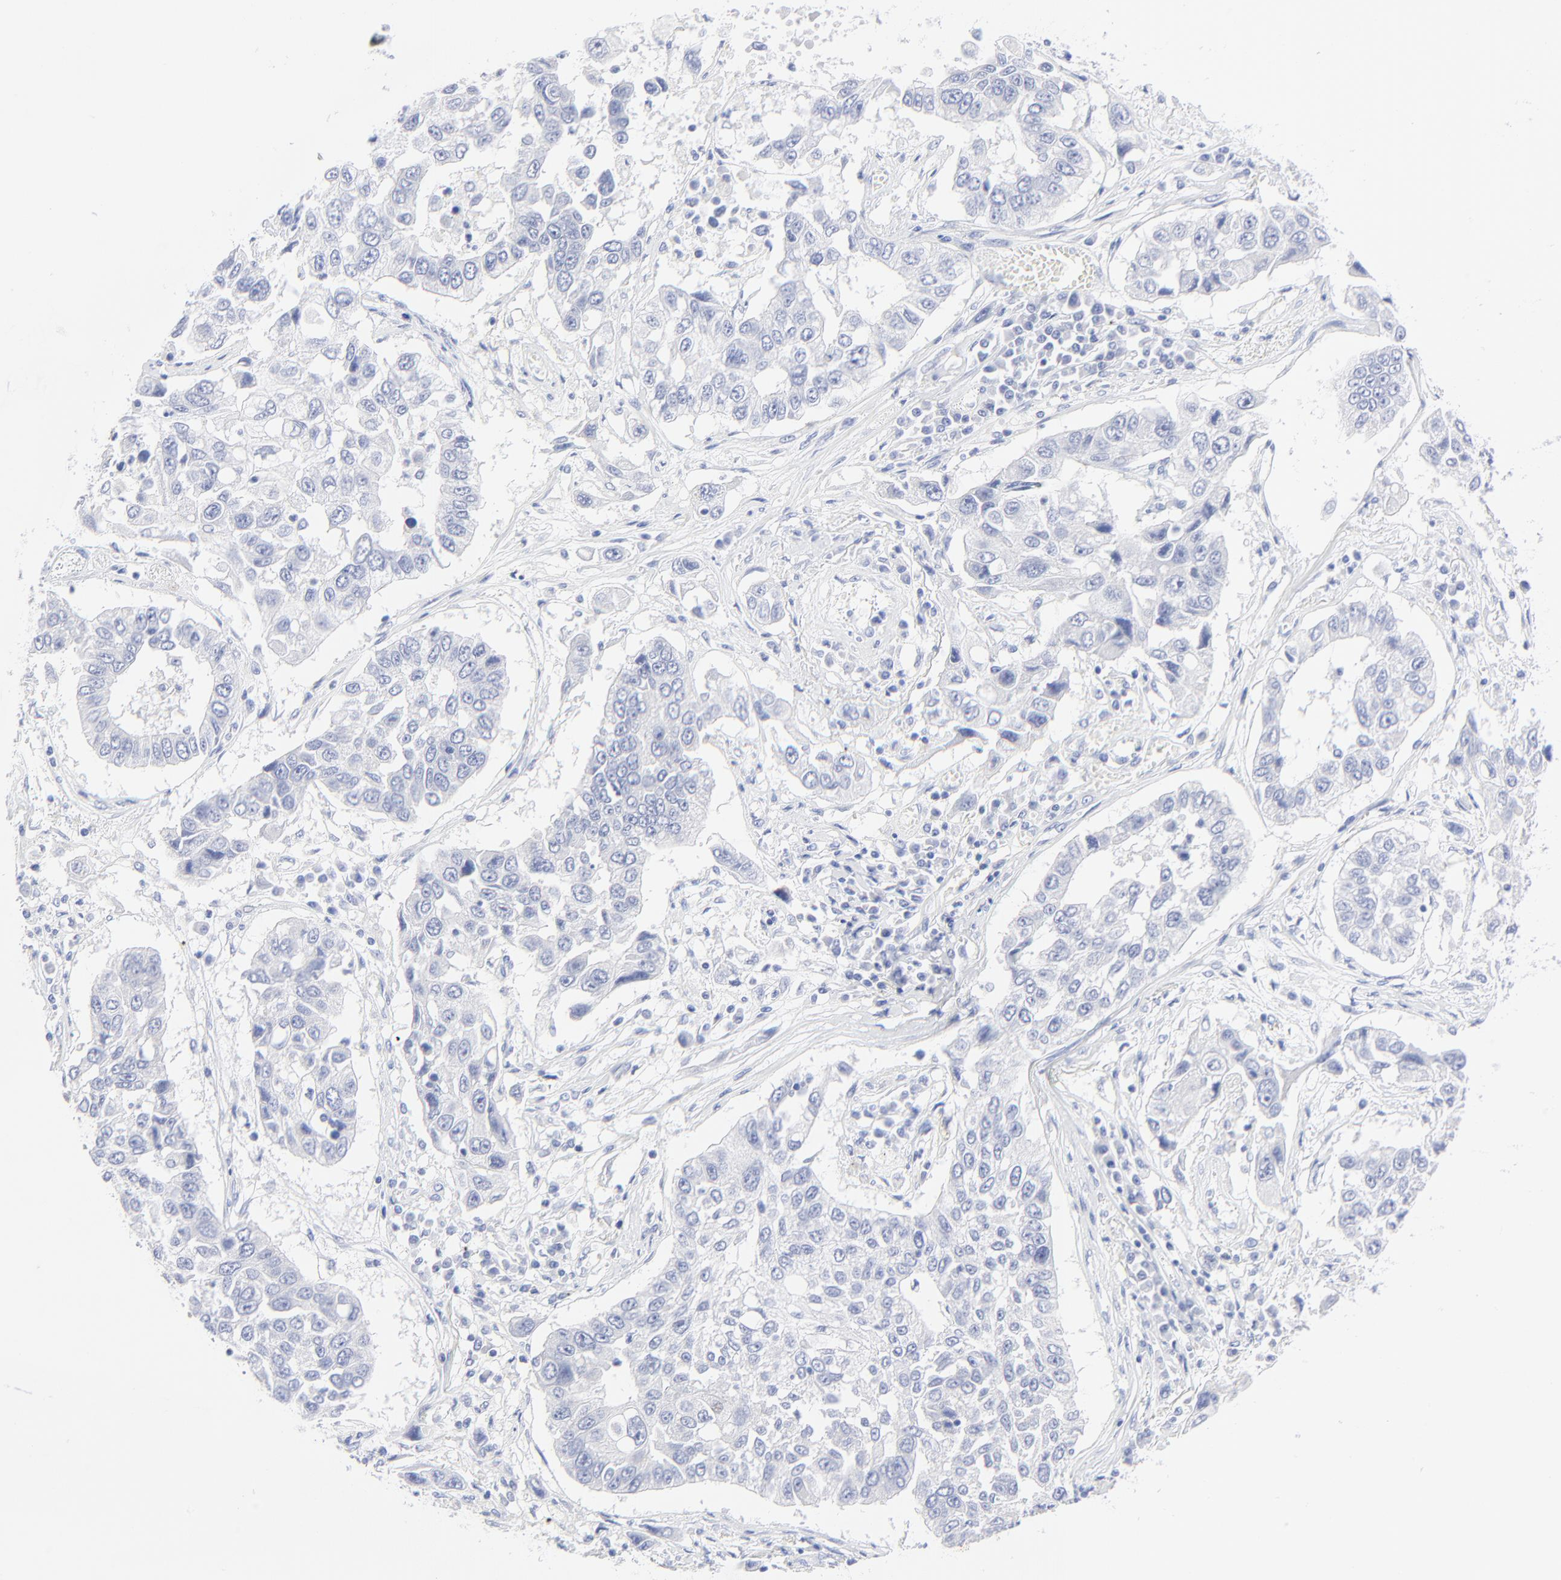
{"staining": {"intensity": "negative", "quantity": "none", "location": "none"}, "tissue": "lung cancer", "cell_type": "Tumor cells", "image_type": "cancer", "snomed": [{"axis": "morphology", "description": "Squamous cell carcinoma, NOS"}, {"axis": "topography", "description": "Lung"}], "caption": "Lung squamous cell carcinoma stained for a protein using IHC exhibits no staining tumor cells.", "gene": "PSD3", "patient": {"sex": "male", "age": 71}}